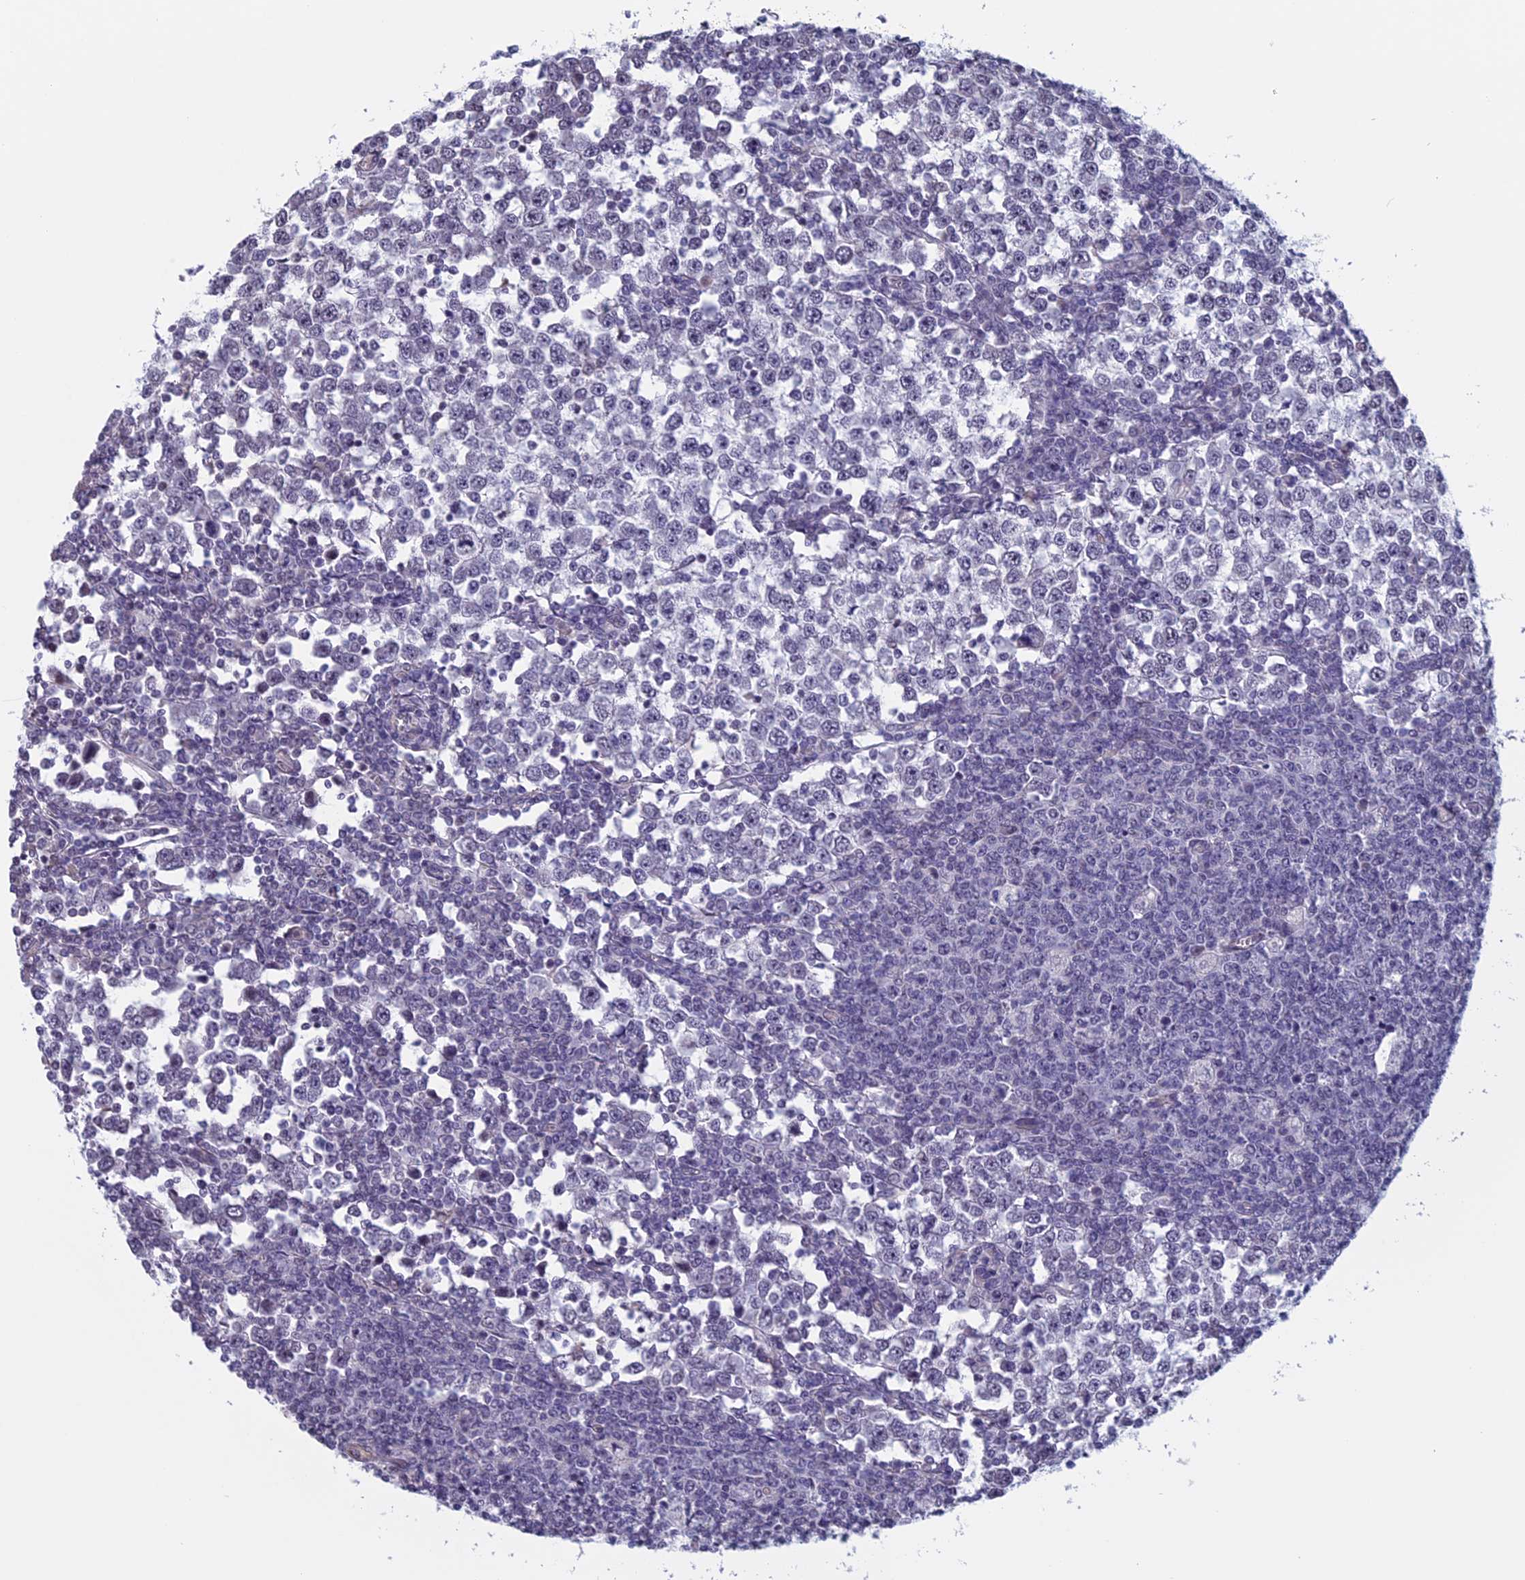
{"staining": {"intensity": "negative", "quantity": "none", "location": "none"}, "tissue": "testis cancer", "cell_type": "Tumor cells", "image_type": "cancer", "snomed": [{"axis": "morphology", "description": "Seminoma, NOS"}, {"axis": "topography", "description": "Testis"}], "caption": "High power microscopy micrograph of an immunohistochemistry (IHC) photomicrograph of testis seminoma, revealing no significant expression in tumor cells. (DAB IHC with hematoxylin counter stain).", "gene": "SLC1A6", "patient": {"sex": "male", "age": 65}}